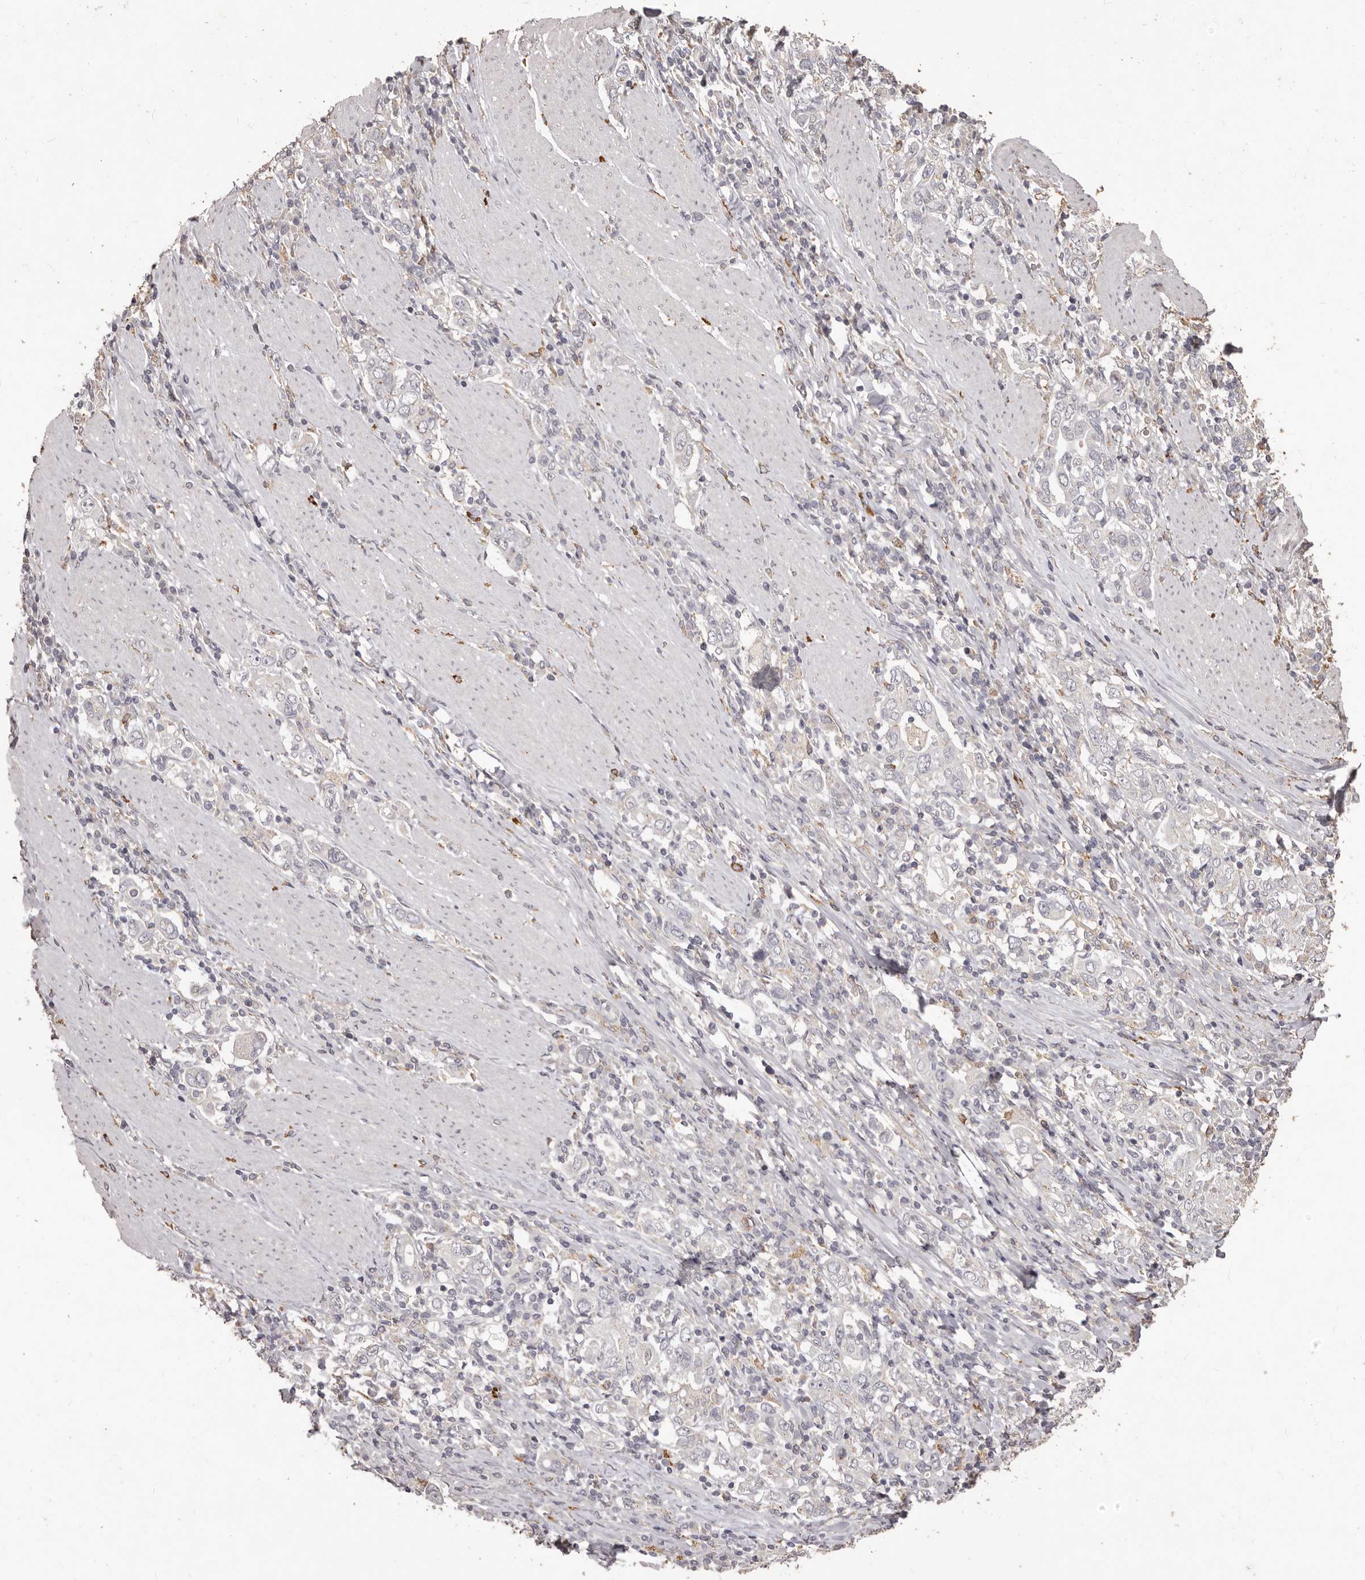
{"staining": {"intensity": "negative", "quantity": "none", "location": "none"}, "tissue": "stomach cancer", "cell_type": "Tumor cells", "image_type": "cancer", "snomed": [{"axis": "morphology", "description": "Adenocarcinoma, NOS"}, {"axis": "topography", "description": "Stomach, upper"}], "caption": "Protein analysis of stomach cancer (adenocarcinoma) exhibits no significant positivity in tumor cells. Nuclei are stained in blue.", "gene": "PRSS27", "patient": {"sex": "male", "age": 62}}